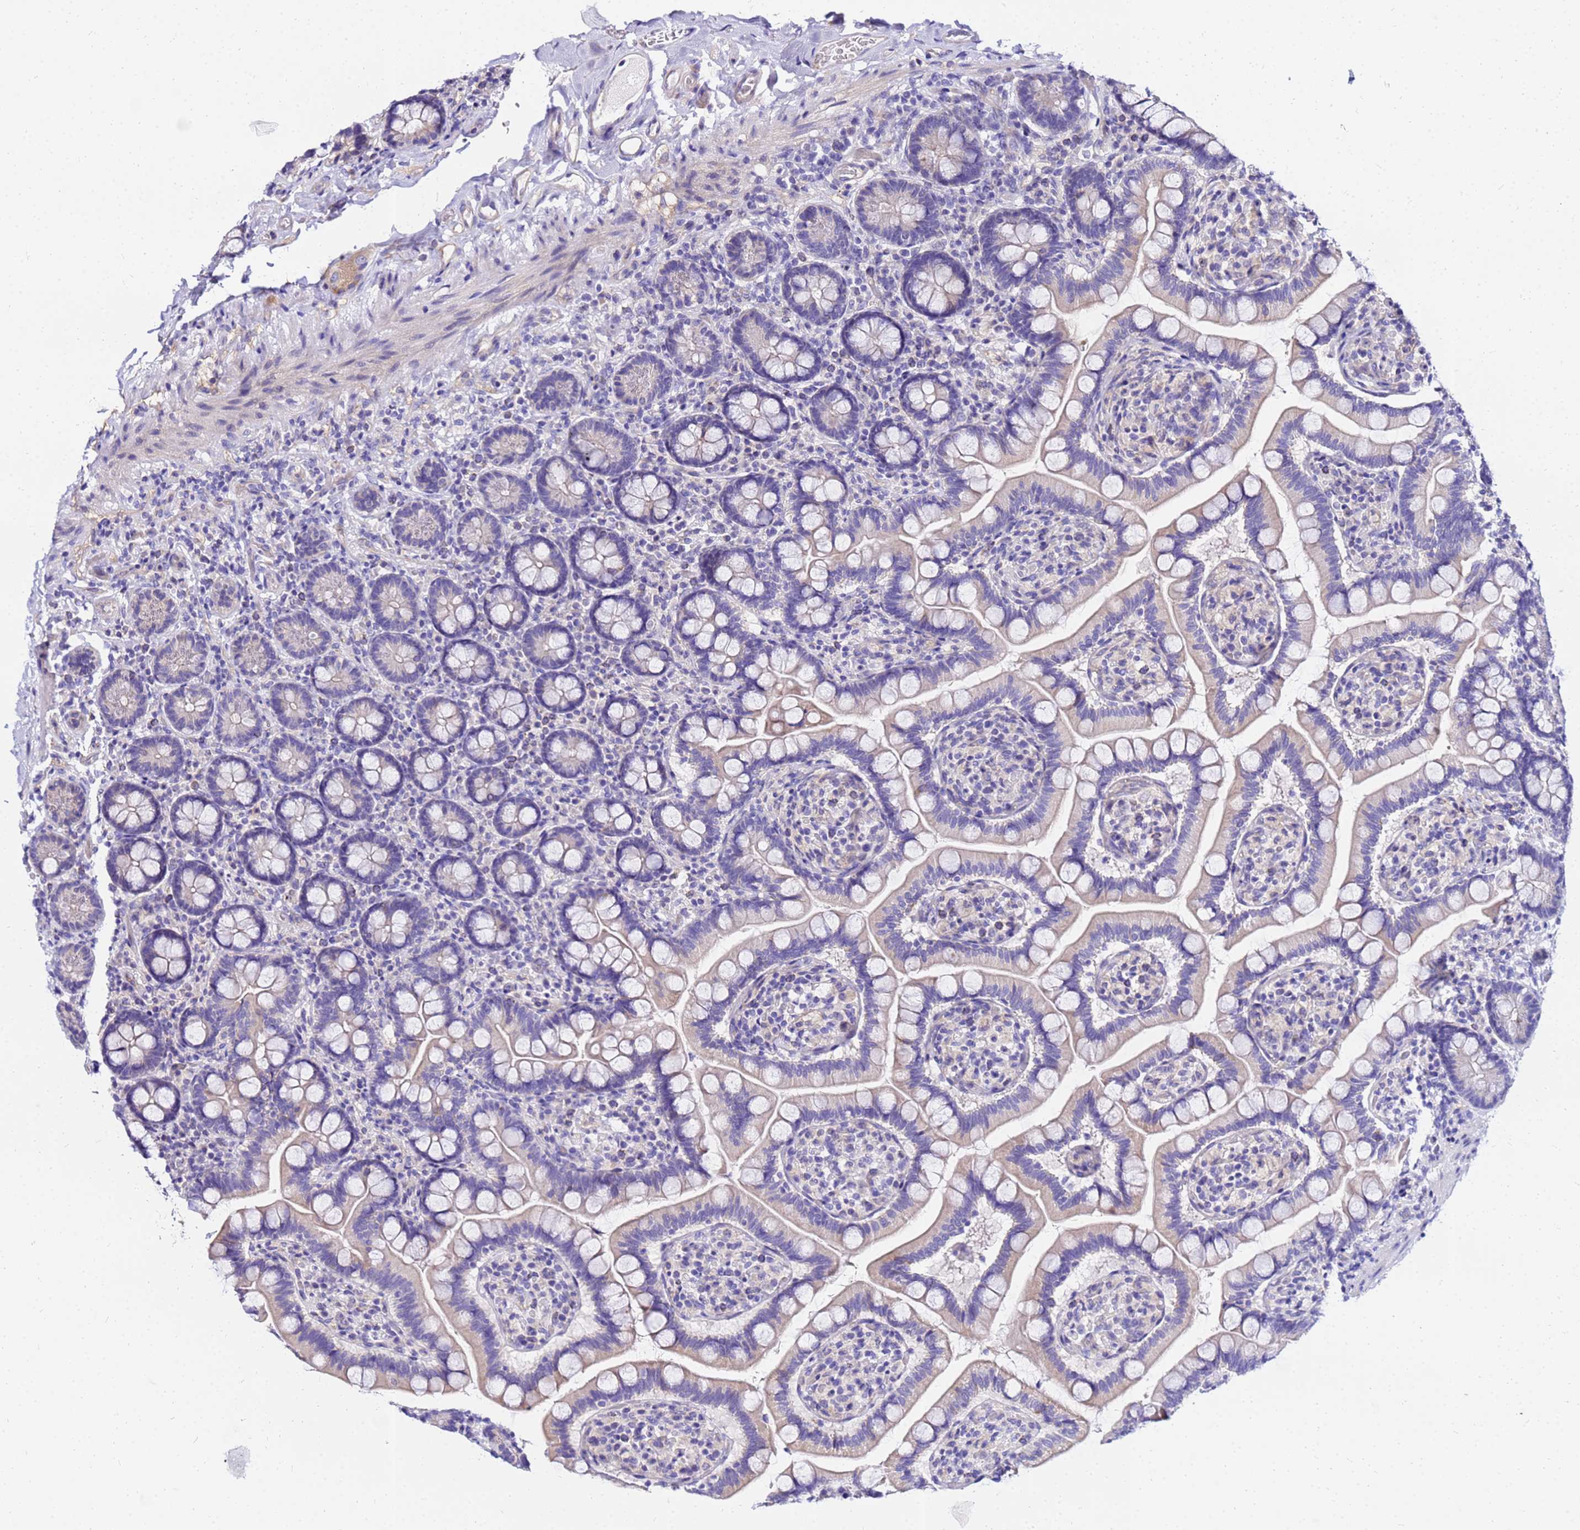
{"staining": {"intensity": "weak", "quantity": "25%-75%", "location": "cytoplasmic/membranous"}, "tissue": "small intestine", "cell_type": "Glandular cells", "image_type": "normal", "snomed": [{"axis": "morphology", "description": "Normal tissue, NOS"}, {"axis": "topography", "description": "Small intestine"}], "caption": "Weak cytoplasmic/membranous protein expression is identified in approximately 25%-75% of glandular cells in small intestine.", "gene": "HERC5", "patient": {"sex": "female", "age": 64}}